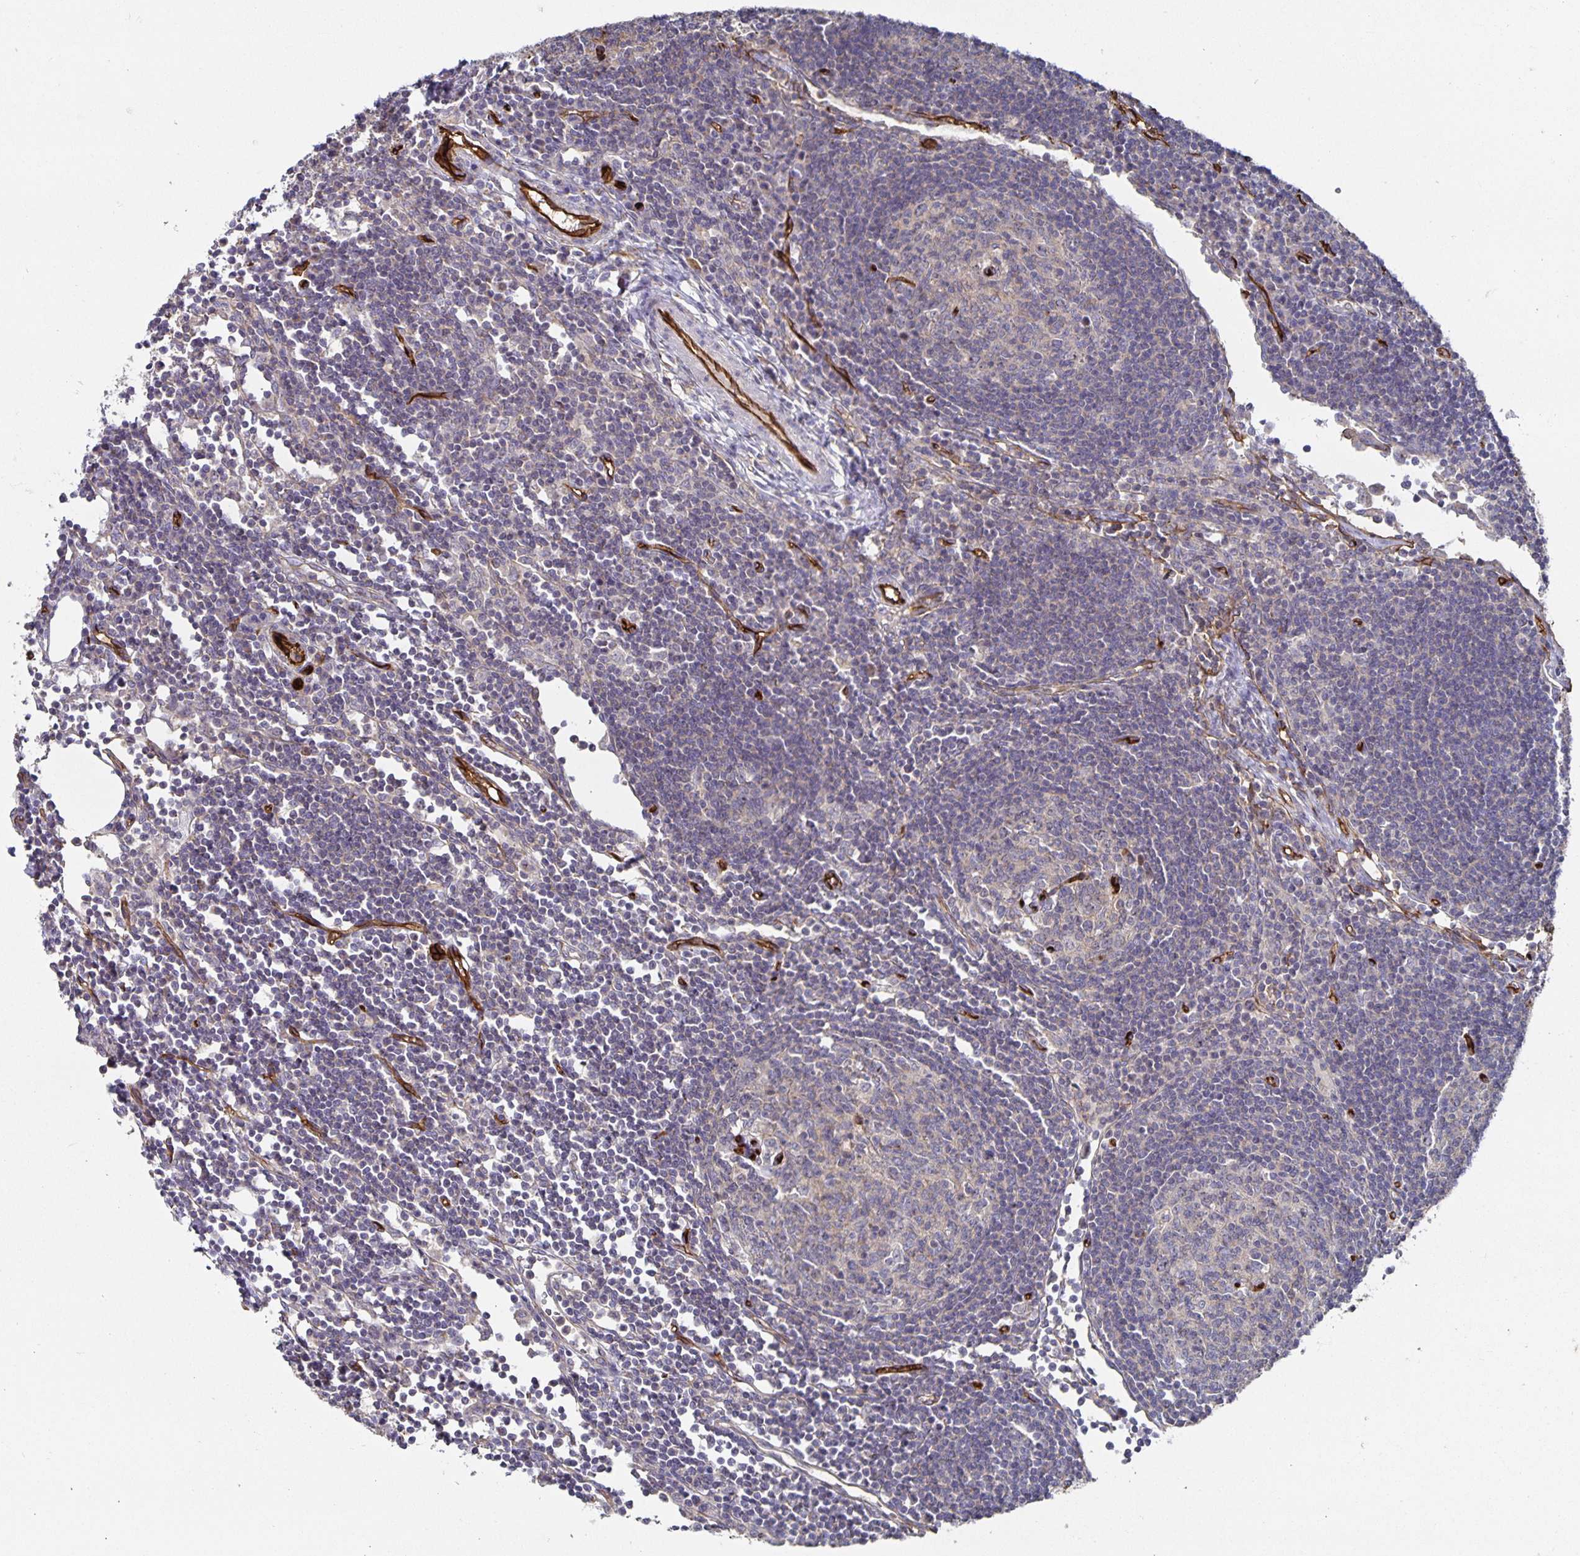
{"staining": {"intensity": "negative", "quantity": "none", "location": "none"}, "tissue": "lymph node", "cell_type": "Germinal center cells", "image_type": "normal", "snomed": [{"axis": "morphology", "description": "Normal tissue, NOS"}, {"axis": "topography", "description": "Lymph node"}], "caption": "This is a image of immunohistochemistry (IHC) staining of unremarkable lymph node, which shows no expression in germinal center cells. The staining was performed using DAB (3,3'-diaminobenzidine) to visualize the protein expression in brown, while the nuclei were stained in blue with hematoxylin (Magnification: 20x).", "gene": "PODXL", "patient": {"sex": "male", "age": 67}}